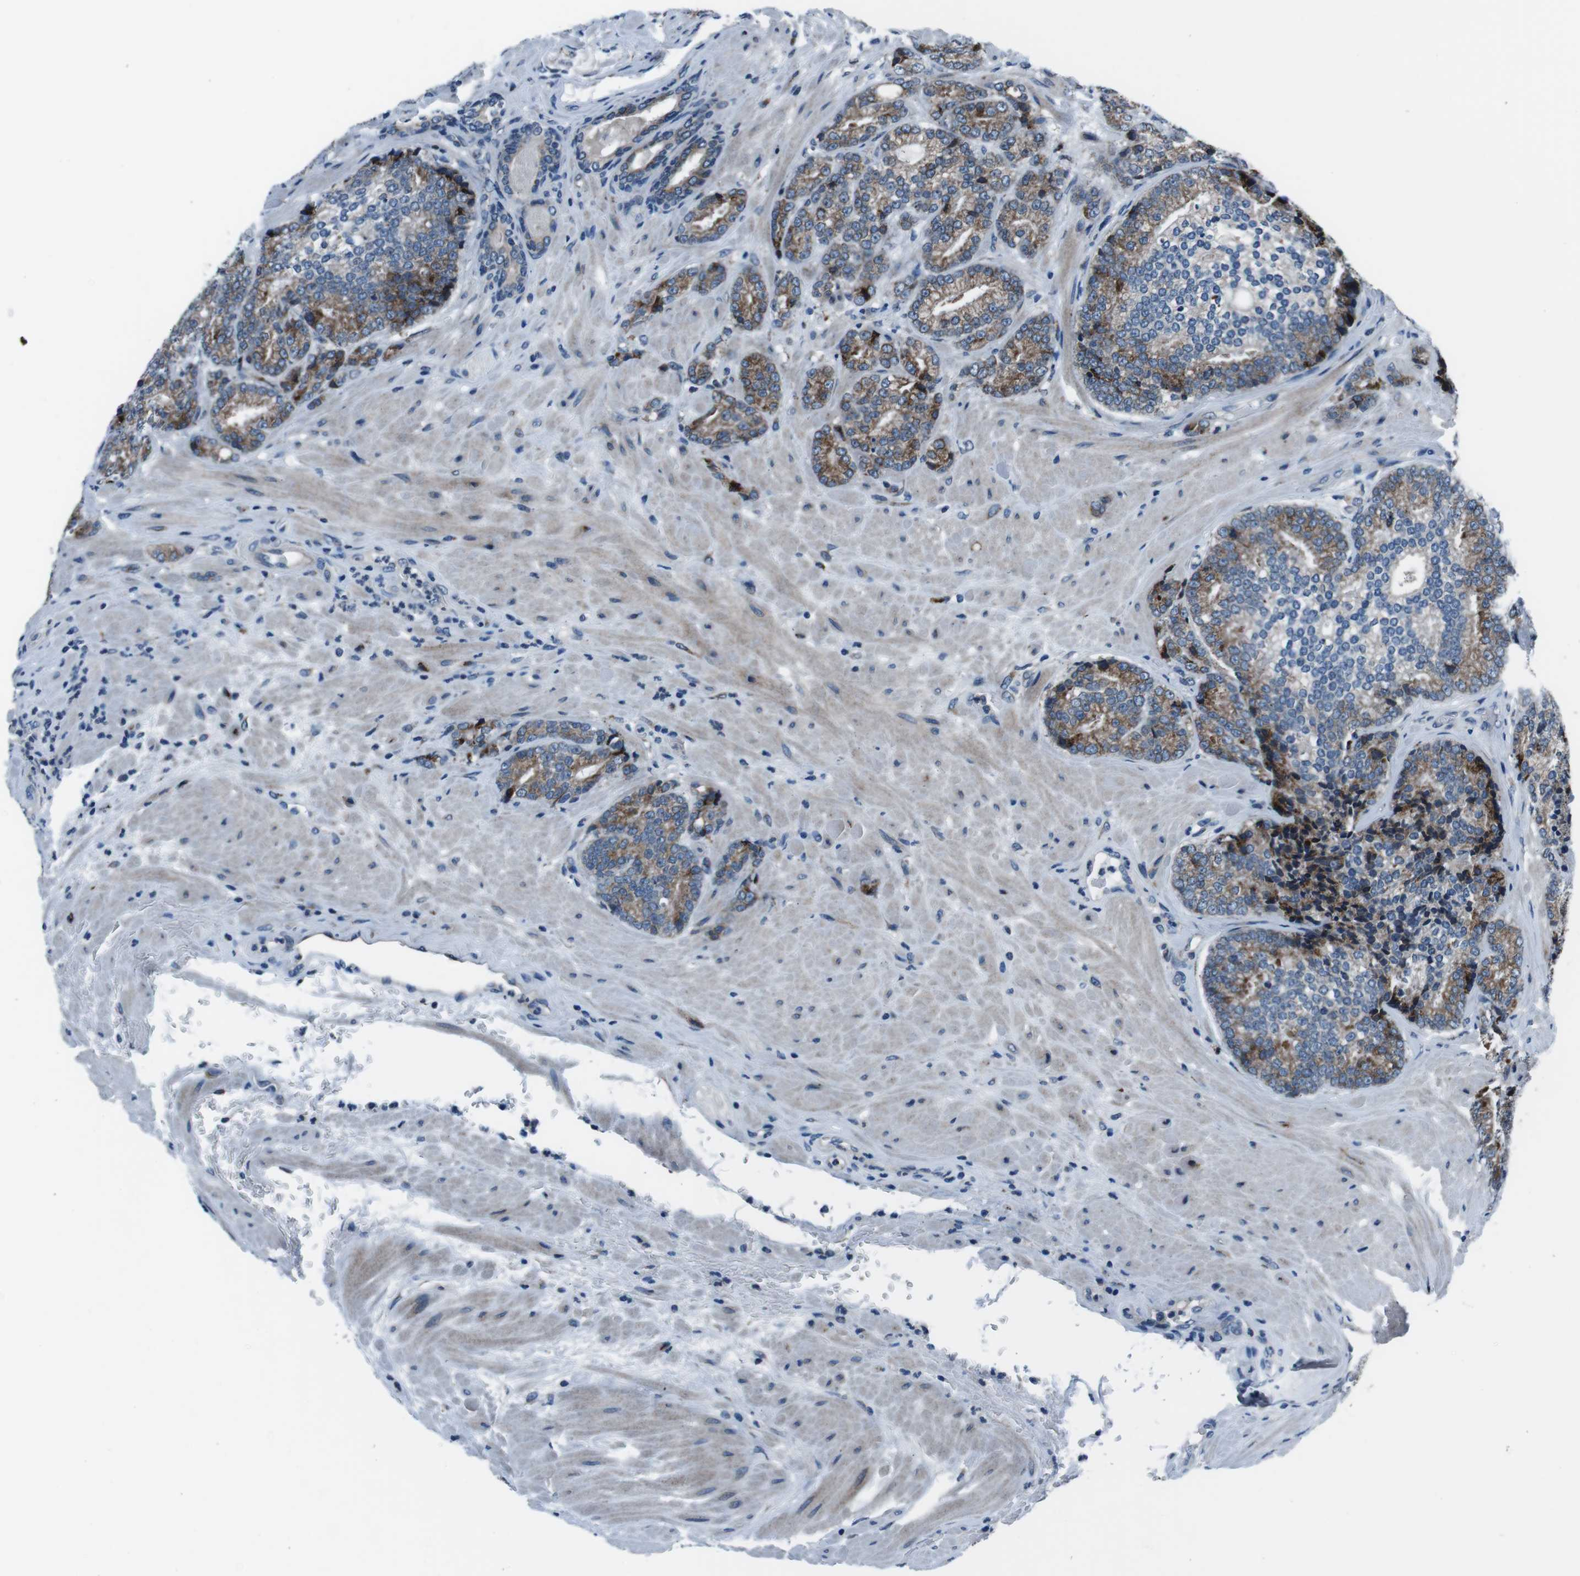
{"staining": {"intensity": "weak", "quantity": ">75%", "location": "cytoplasmic/membranous"}, "tissue": "prostate cancer", "cell_type": "Tumor cells", "image_type": "cancer", "snomed": [{"axis": "morphology", "description": "Adenocarcinoma, High grade"}, {"axis": "topography", "description": "Prostate"}], "caption": "Prostate adenocarcinoma (high-grade) stained with IHC displays weak cytoplasmic/membranous positivity in about >75% of tumor cells.", "gene": "NUCB2", "patient": {"sex": "male", "age": 61}}